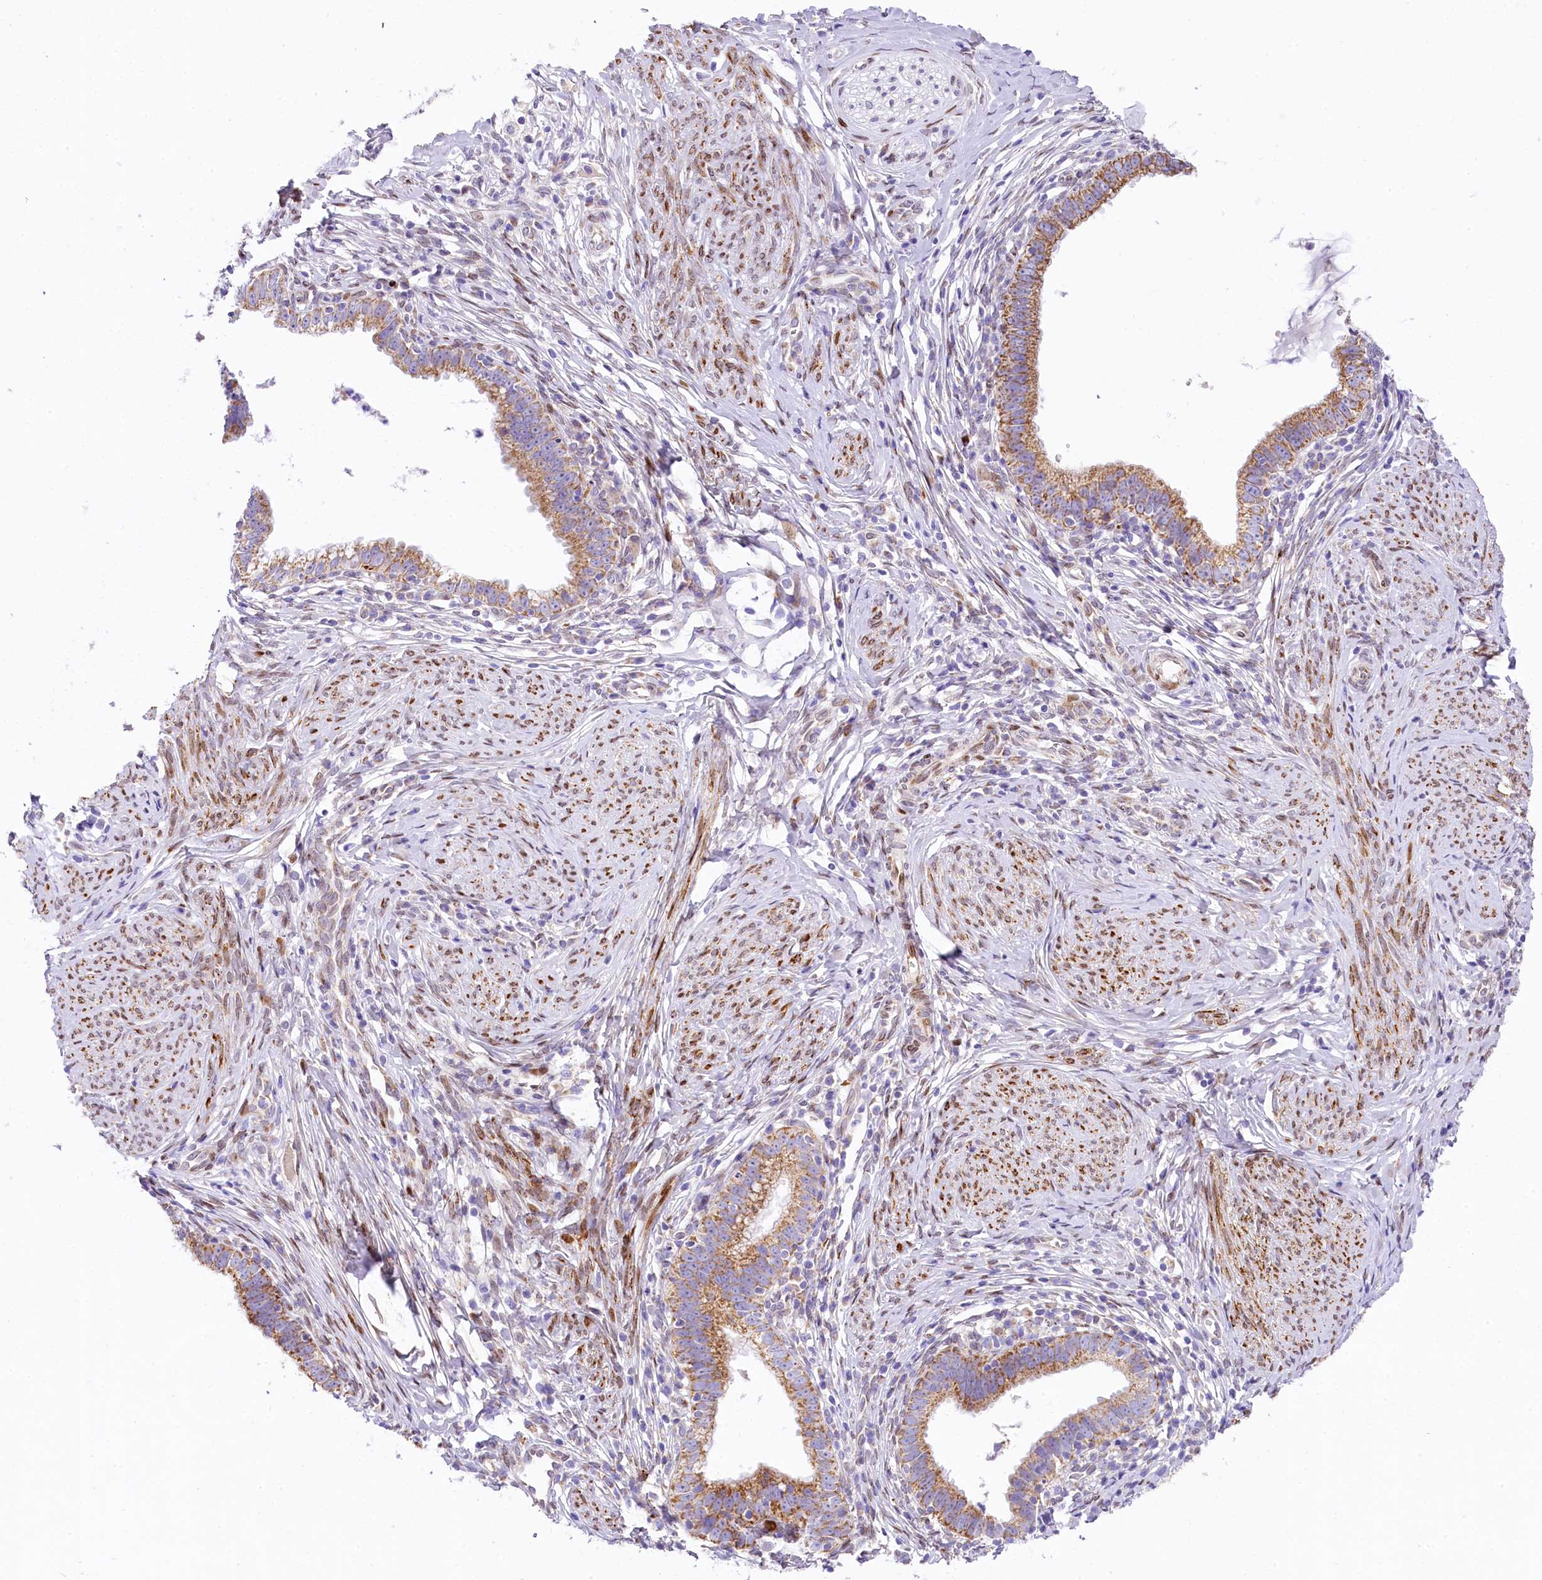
{"staining": {"intensity": "moderate", "quantity": "25%-75%", "location": "cytoplasmic/membranous"}, "tissue": "cervical cancer", "cell_type": "Tumor cells", "image_type": "cancer", "snomed": [{"axis": "morphology", "description": "Adenocarcinoma, NOS"}, {"axis": "topography", "description": "Cervix"}], "caption": "Cervical cancer (adenocarcinoma) tissue shows moderate cytoplasmic/membranous expression in approximately 25%-75% of tumor cells", "gene": "PPIP5K2", "patient": {"sex": "female", "age": 36}}